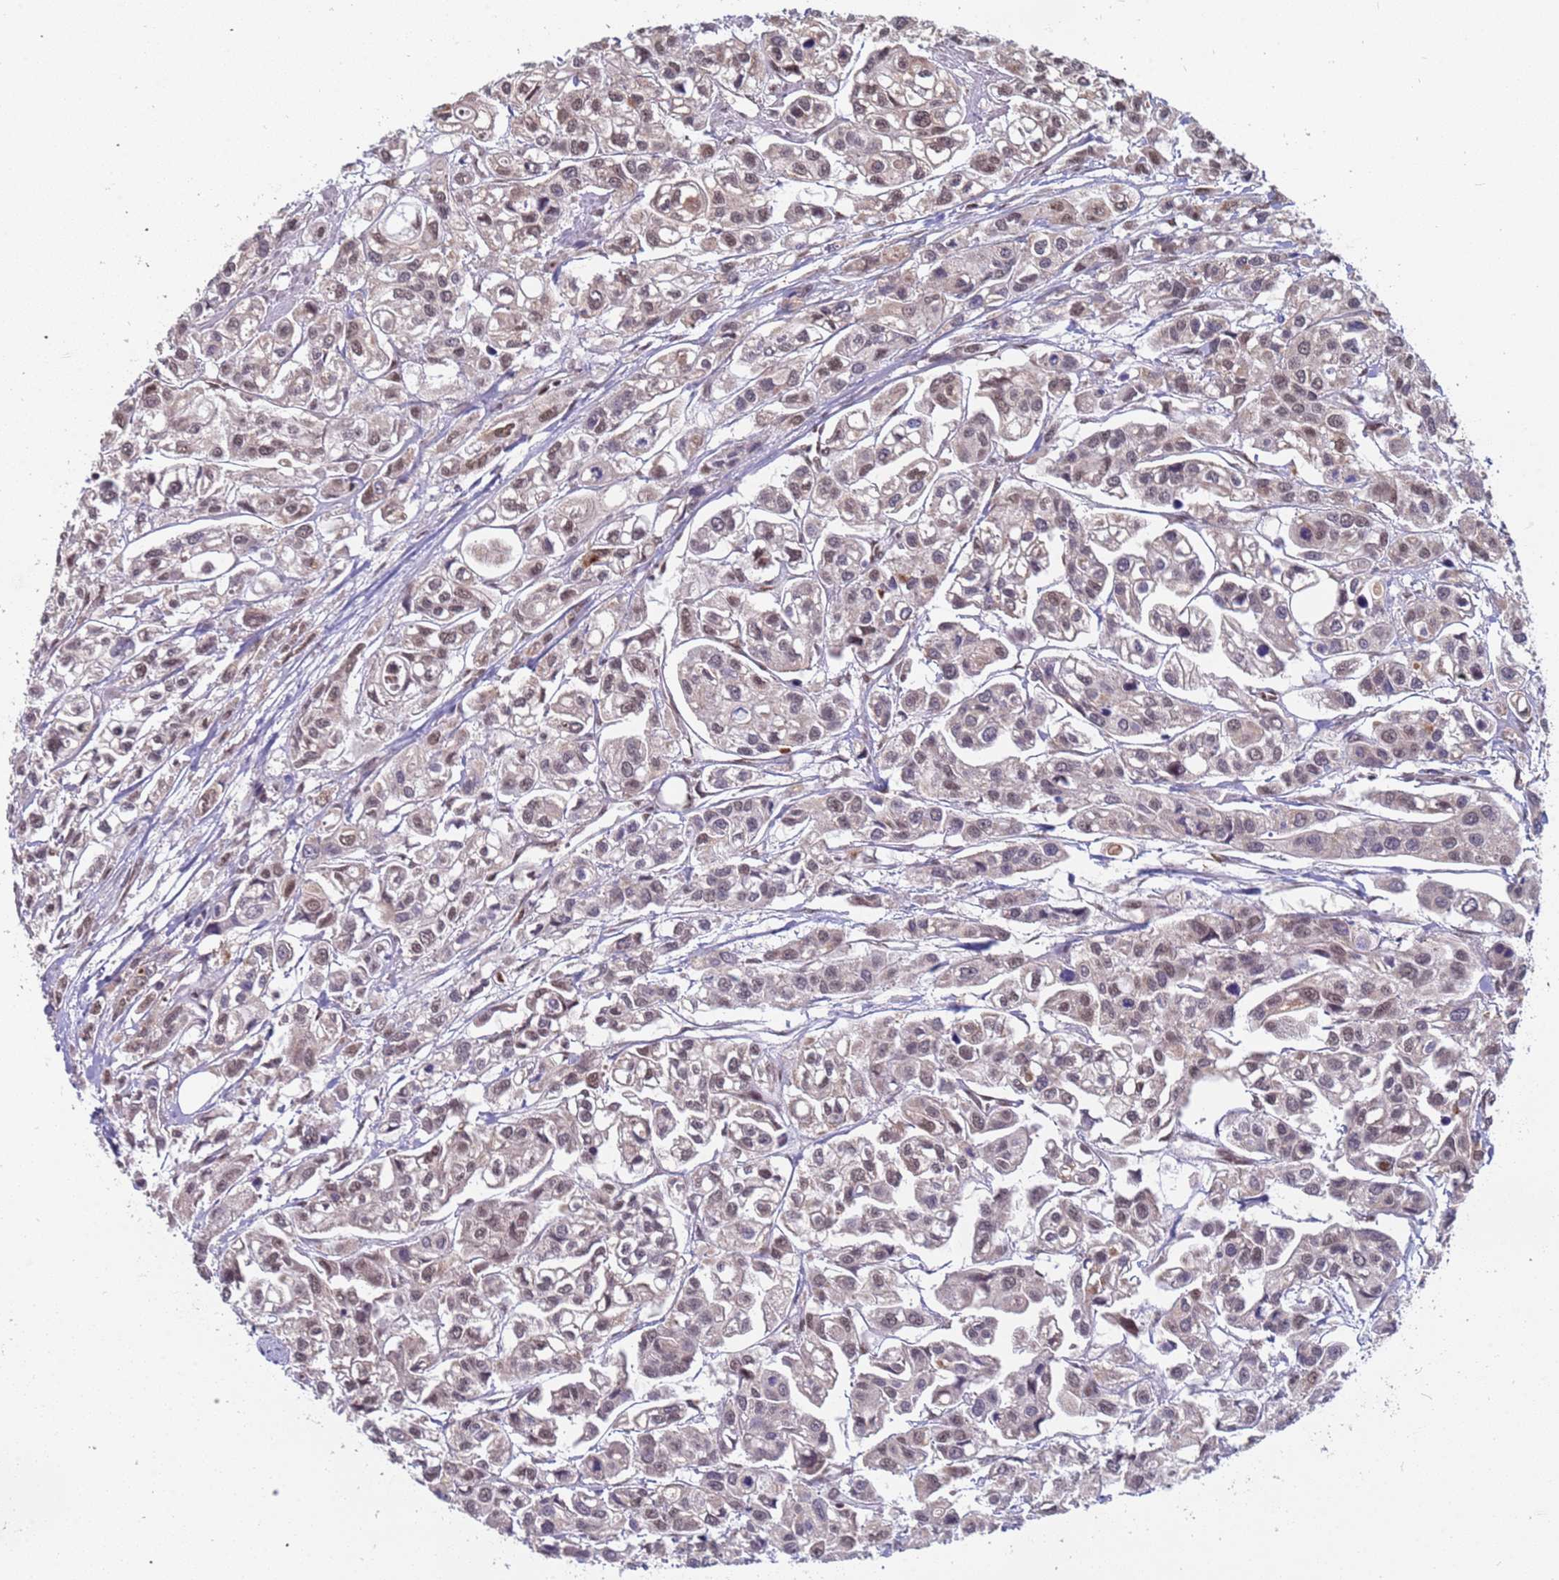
{"staining": {"intensity": "weak", "quantity": "25%-75%", "location": "cytoplasmic/membranous"}, "tissue": "urothelial cancer", "cell_type": "Tumor cells", "image_type": "cancer", "snomed": [{"axis": "morphology", "description": "Urothelial carcinoma, High grade"}, {"axis": "topography", "description": "Urinary bladder"}], "caption": "Weak cytoplasmic/membranous positivity is identified in approximately 25%-75% of tumor cells in urothelial carcinoma (high-grade).", "gene": "DENND2B", "patient": {"sex": "male", "age": 67}}